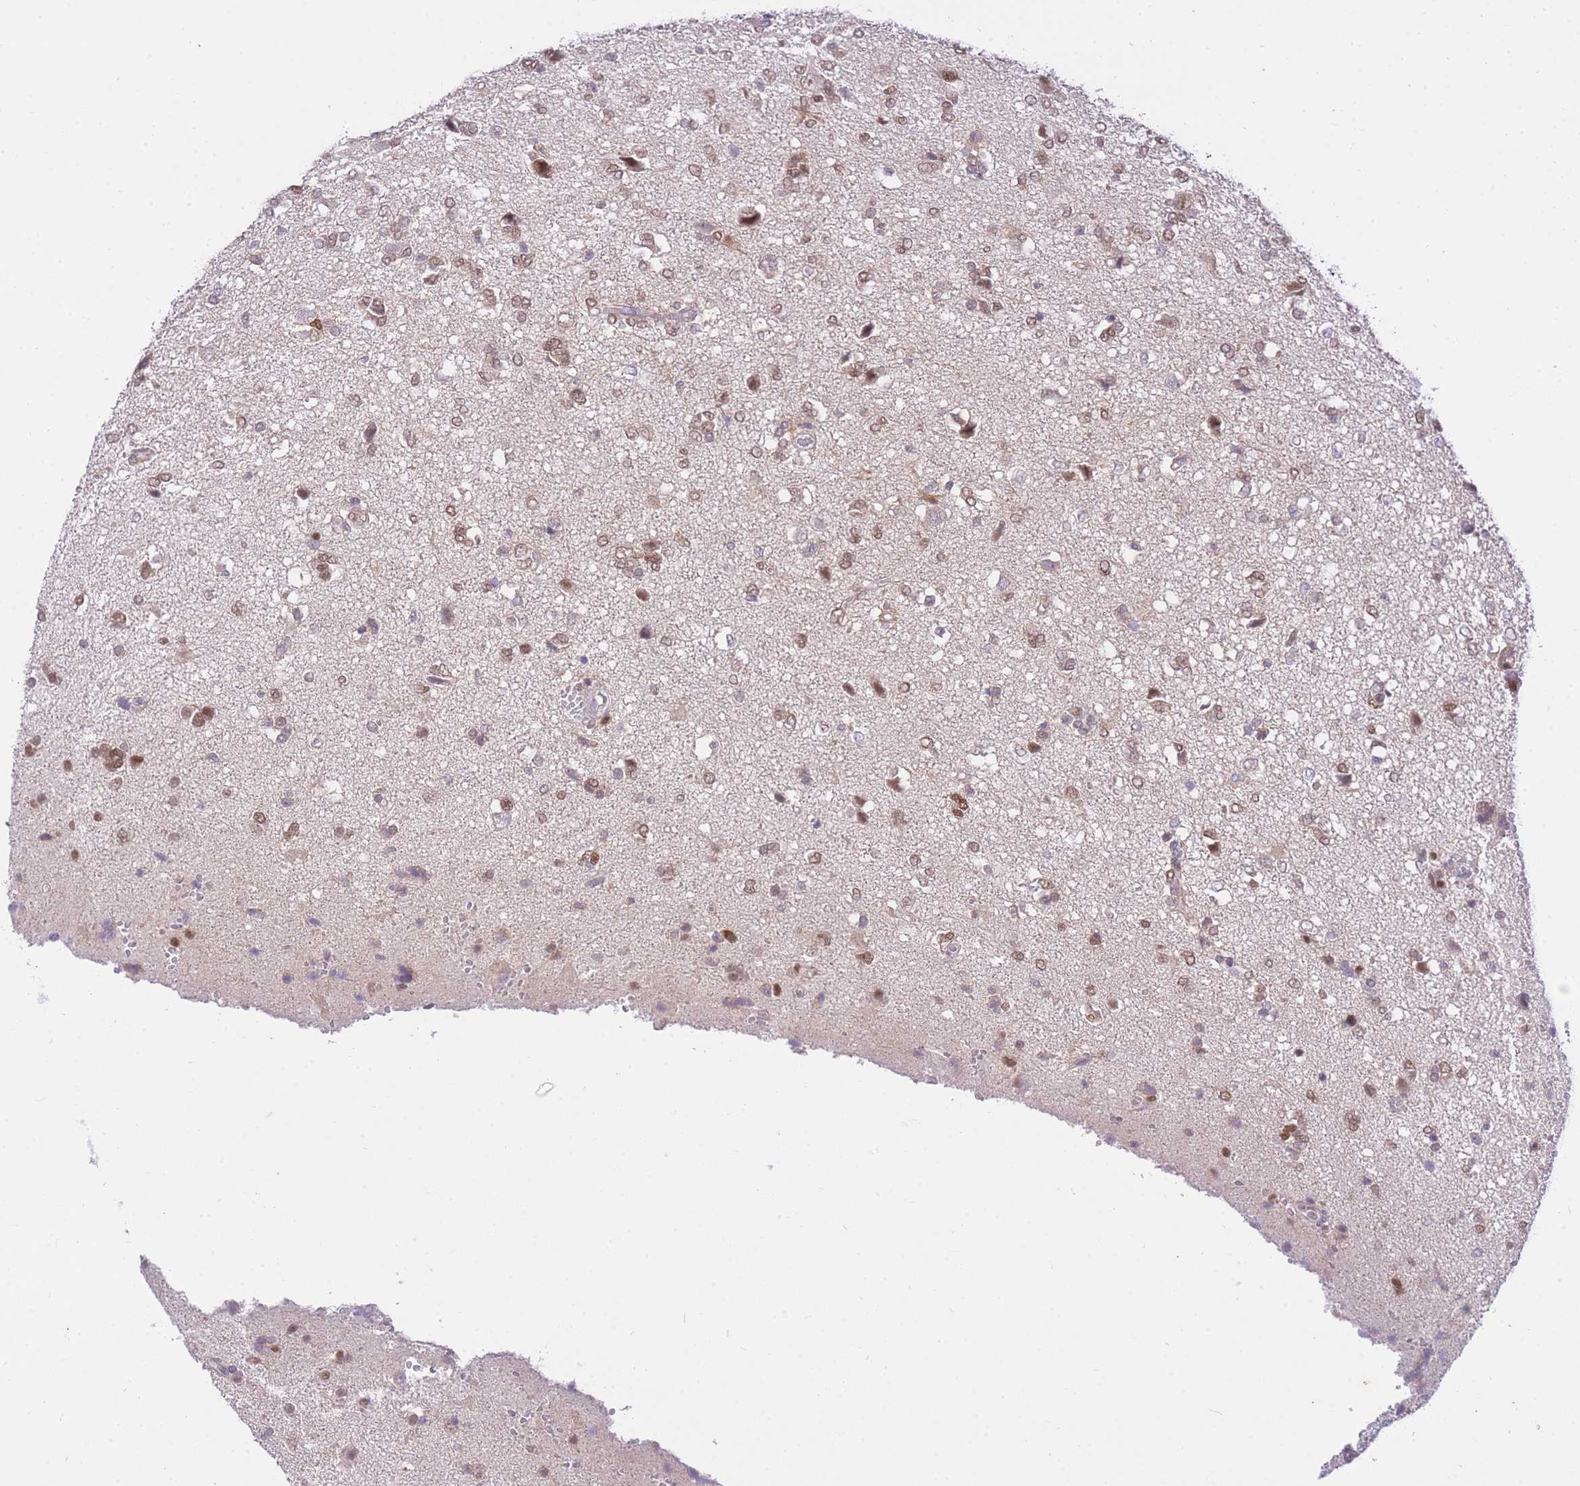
{"staining": {"intensity": "moderate", "quantity": ">75%", "location": "nuclear"}, "tissue": "glioma", "cell_type": "Tumor cells", "image_type": "cancer", "snomed": [{"axis": "morphology", "description": "Glioma, malignant, High grade"}, {"axis": "topography", "description": "Brain"}], "caption": "An image showing moderate nuclear positivity in about >75% of tumor cells in glioma, as visualized by brown immunohistochemical staining.", "gene": "UBXN7", "patient": {"sex": "female", "age": 59}}